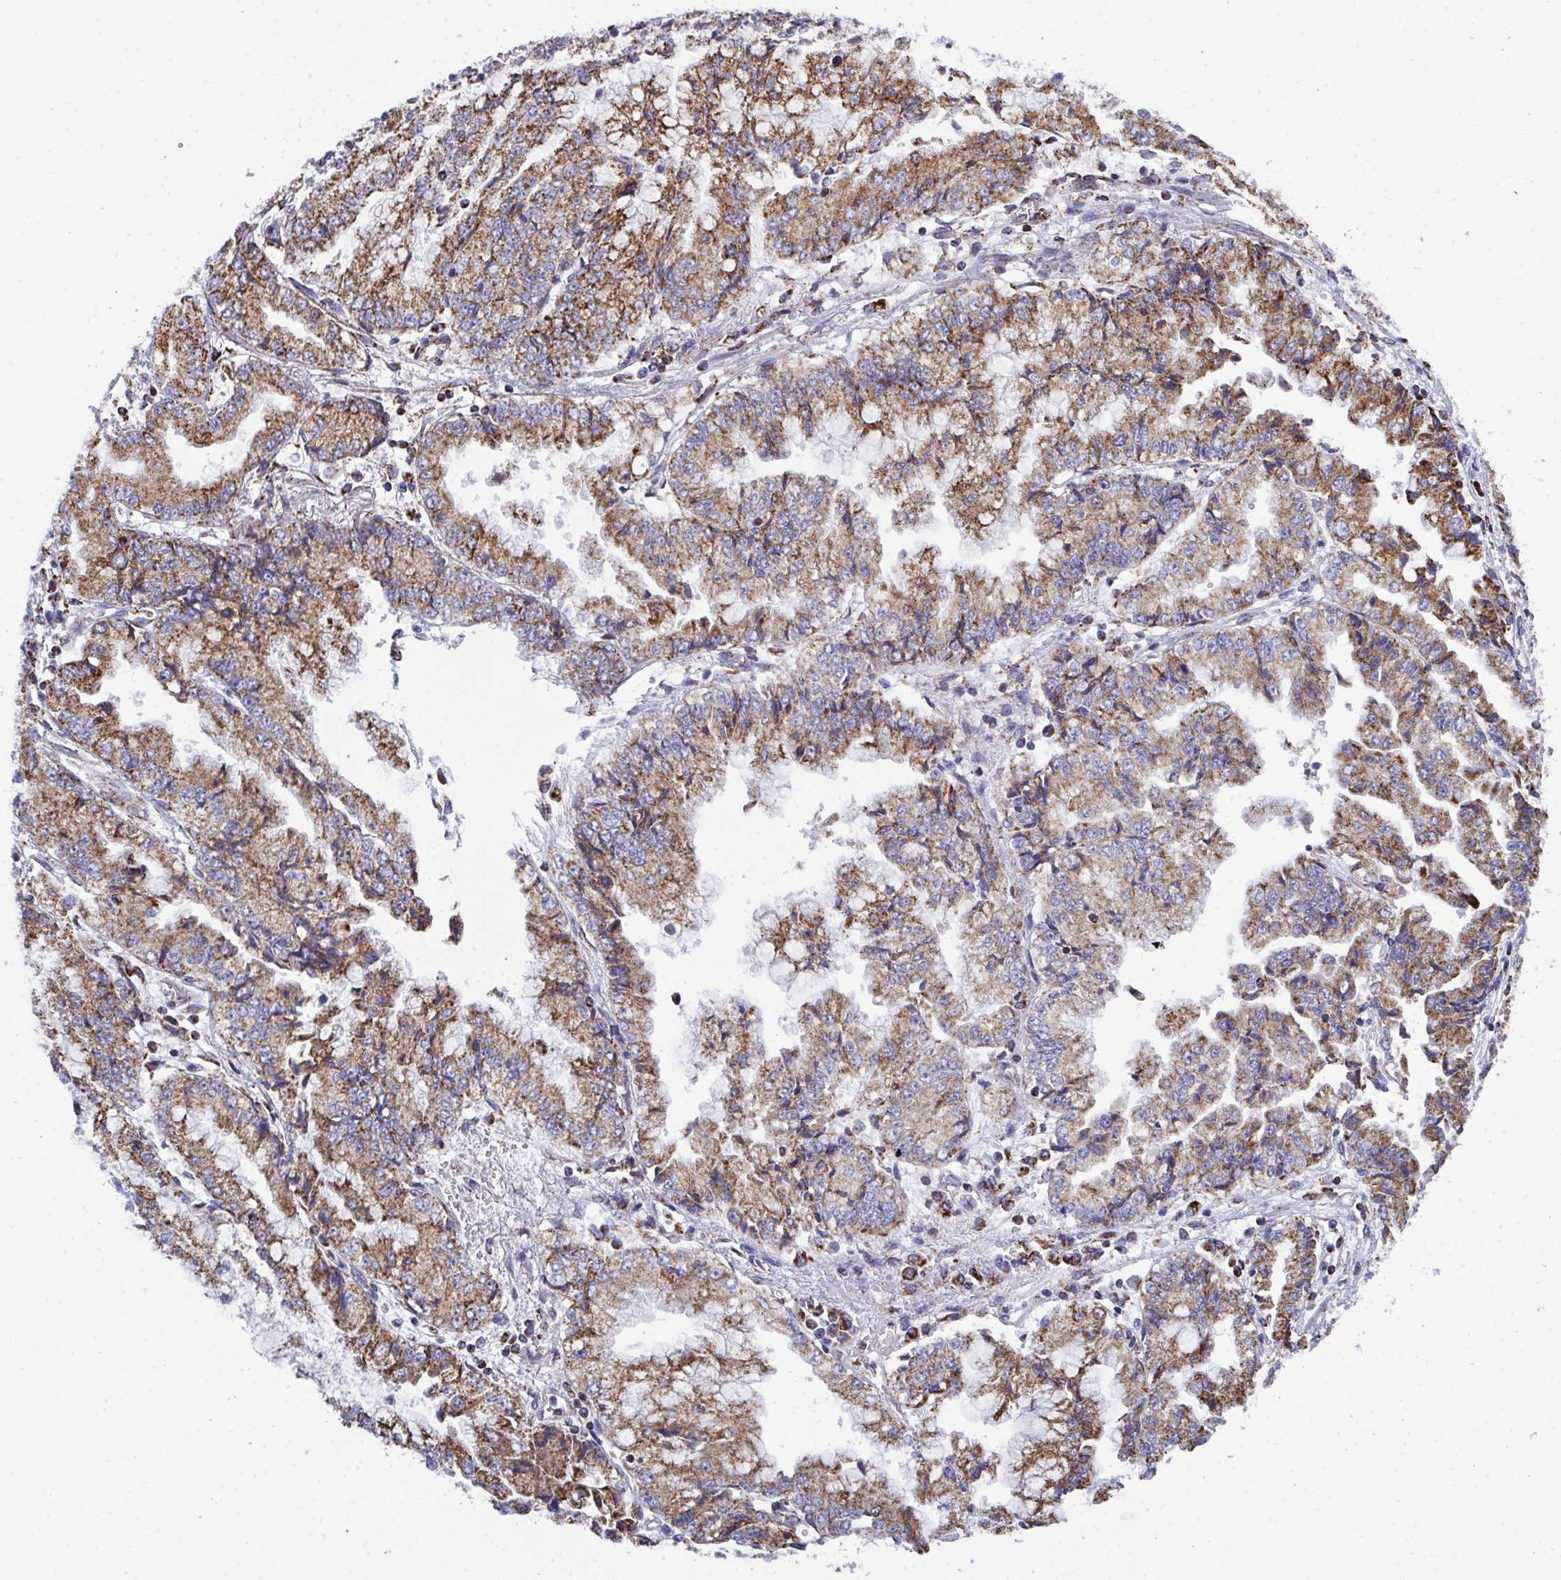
{"staining": {"intensity": "moderate", "quantity": ">75%", "location": "cytoplasmic/membranous"}, "tissue": "stomach cancer", "cell_type": "Tumor cells", "image_type": "cancer", "snomed": [{"axis": "morphology", "description": "Adenocarcinoma, NOS"}, {"axis": "topography", "description": "Stomach, upper"}], "caption": "Immunohistochemistry (IHC) of stomach cancer (adenocarcinoma) shows medium levels of moderate cytoplasmic/membranous positivity in approximately >75% of tumor cells.", "gene": "CSDE1", "patient": {"sex": "female", "age": 74}}